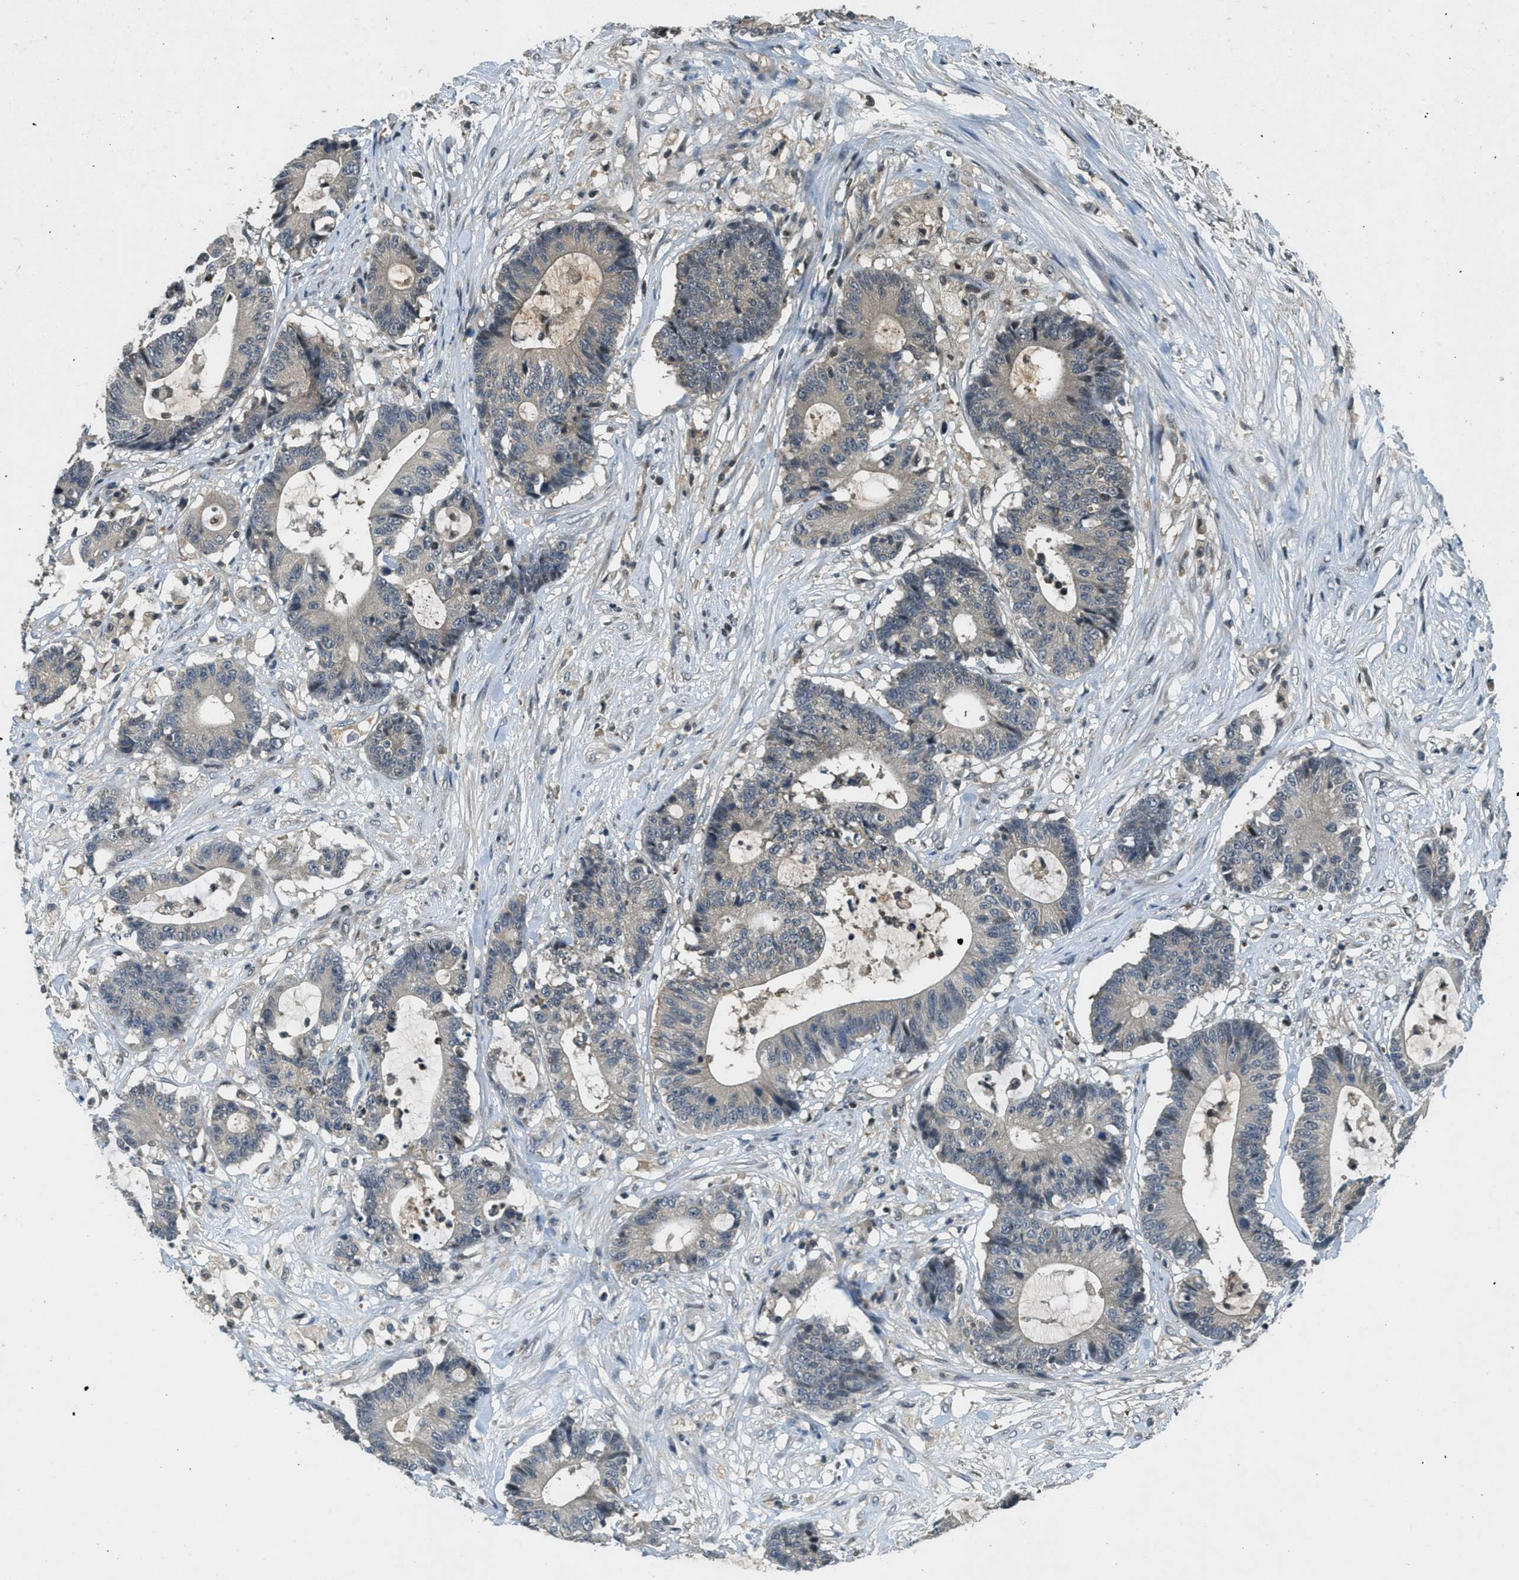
{"staining": {"intensity": "weak", "quantity": "<25%", "location": "cytoplasmic/membranous"}, "tissue": "colorectal cancer", "cell_type": "Tumor cells", "image_type": "cancer", "snomed": [{"axis": "morphology", "description": "Adenocarcinoma, NOS"}, {"axis": "topography", "description": "Colon"}], "caption": "Immunohistochemistry (IHC) histopathology image of adenocarcinoma (colorectal) stained for a protein (brown), which displays no positivity in tumor cells. (DAB immunohistochemistry (IHC) with hematoxylin counter stain).", "gene": "DUSP6", "patient": {"sex": "female", "age": 84}}